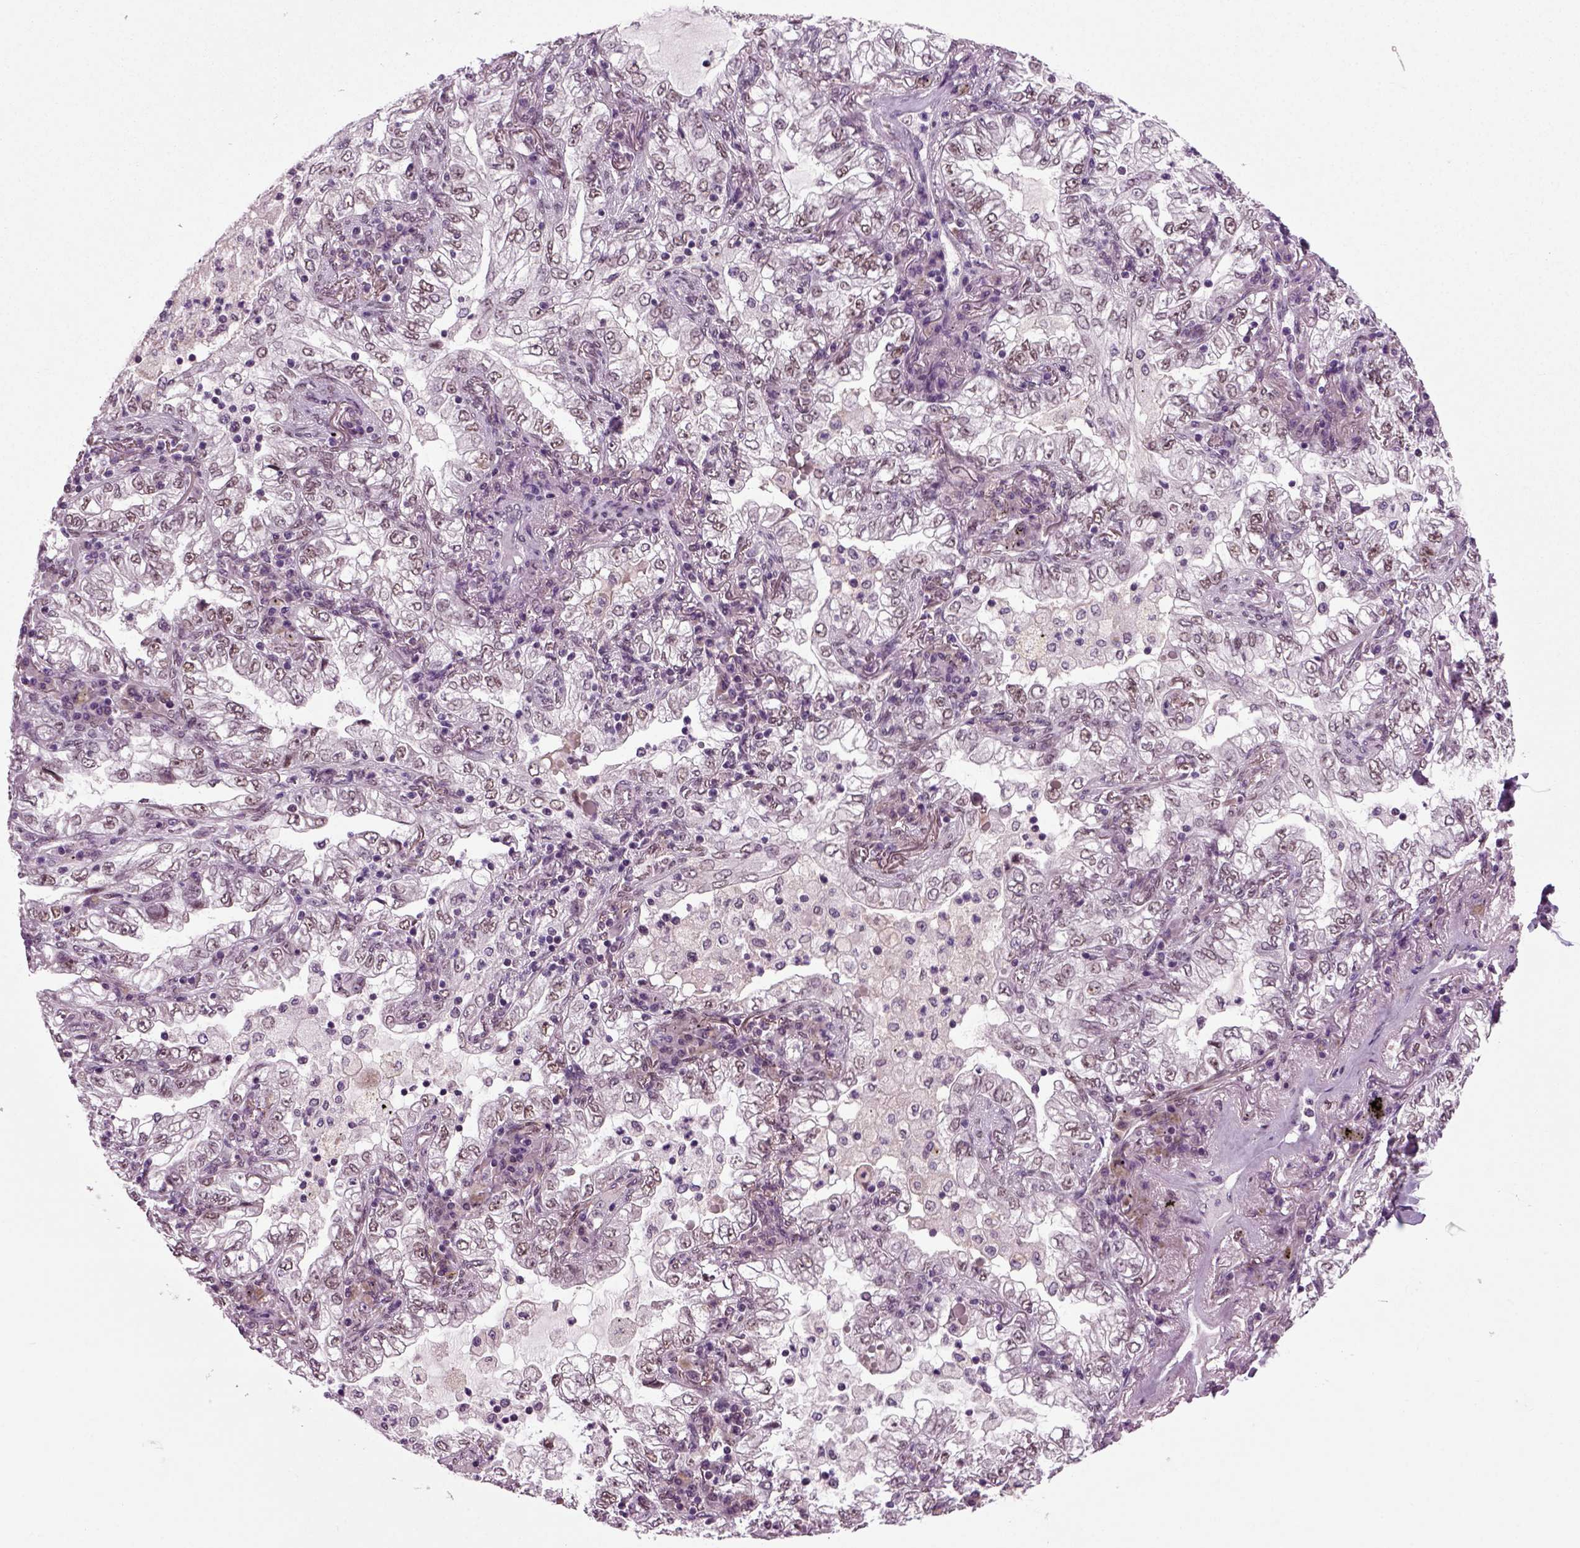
{"staining": {"intensity": "weak", "quantity": "25%-75%", "location": "nuclear"}, "tissue": "lung cancer", "cell_type": "Tumor cells", "image_type": "cancer", "snomed": [{"axis": "morphology", "description": "Adenocarcinoma, NOS"}, {"axis": "topography", "description": "Lung"}], "caption": "There is low levels of weak nuclear positivity in tumor cells of lung cancer (adenocarcinoma), as demonstrated by immunohistochemical staining (brown color).", "gene": "RCOR3", "patient": {"sex": "female", "age": 73}}